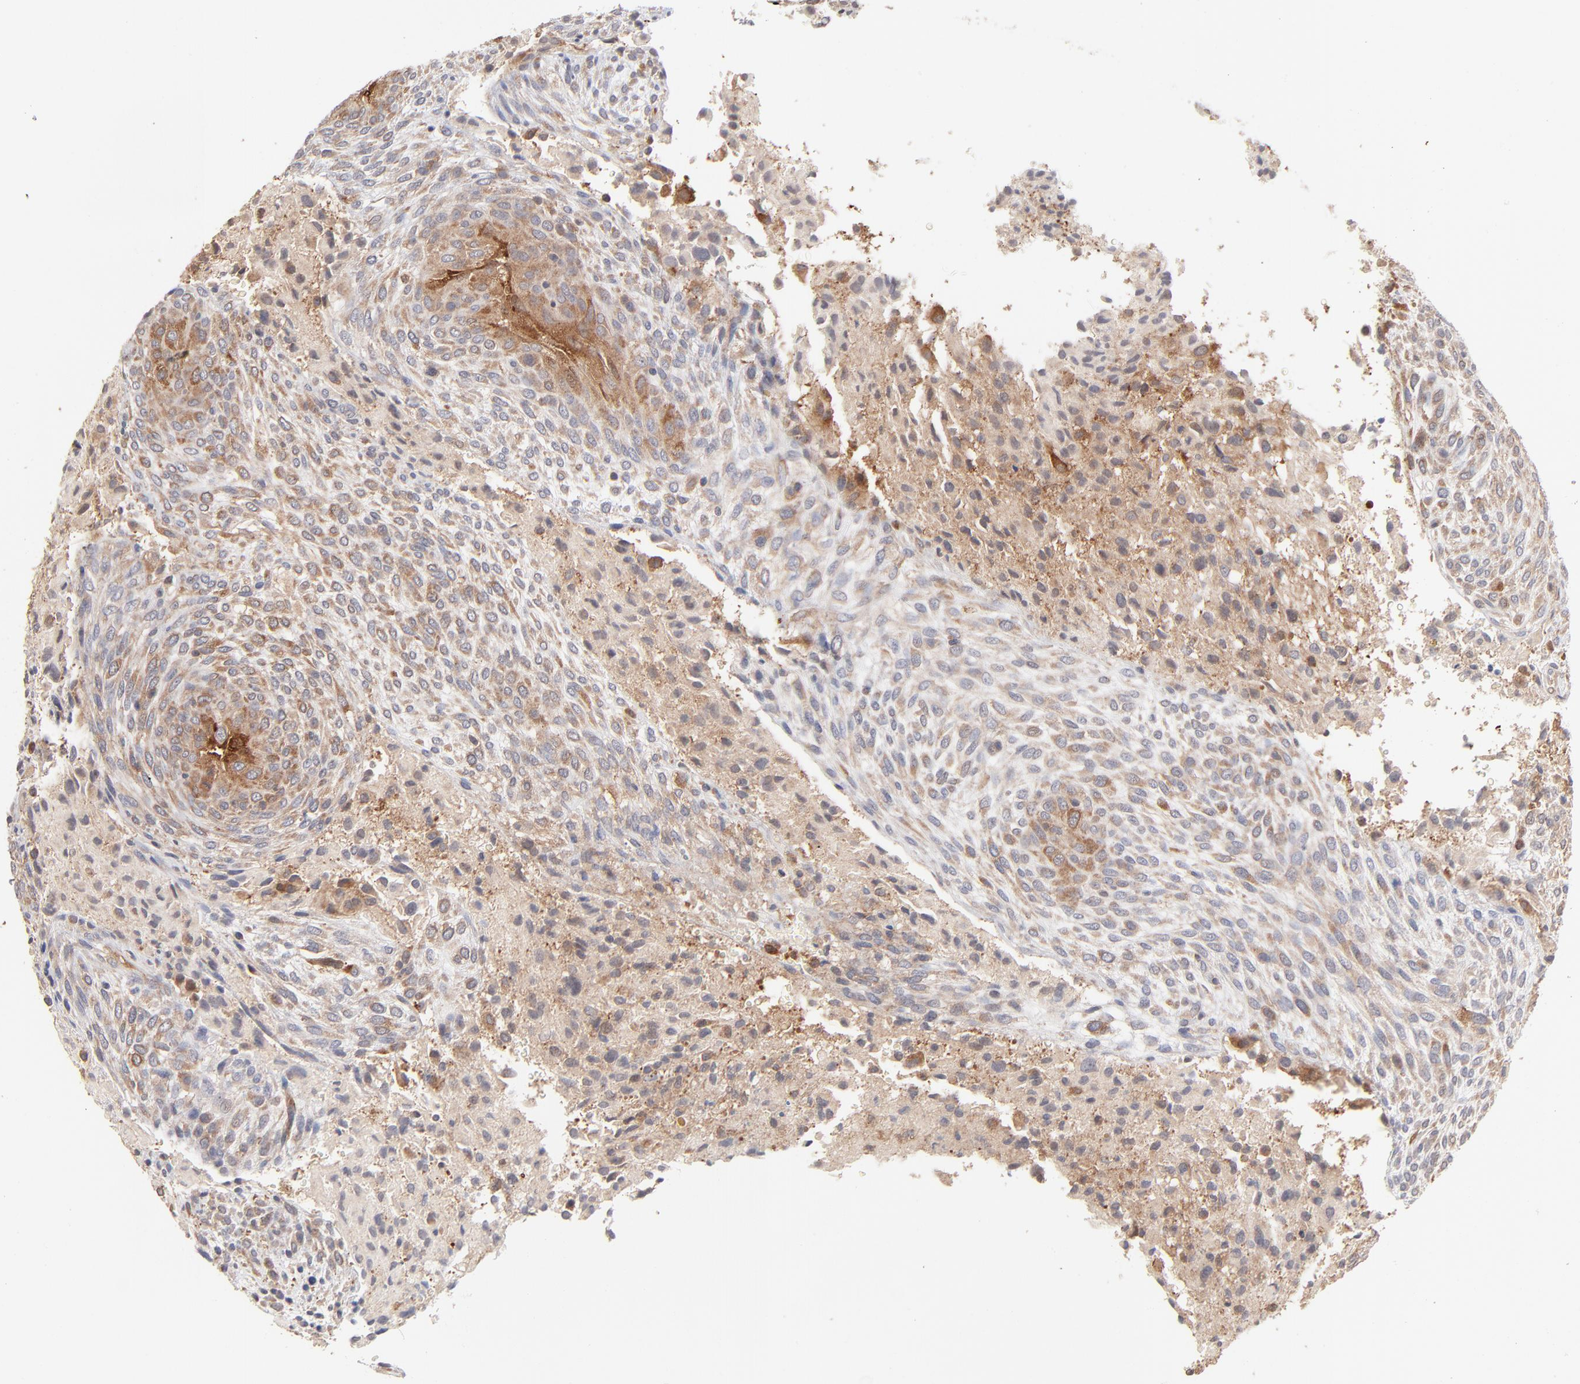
{"staining": {"intensity": "moderate", "quantity": ">75%", "location": "cytoplasmic/membranous"}, "tissue": "glioma", "cell_type": "Tumor cells", "image_type": "cancer", "snomed": [{"axis": "morphology", "description": "Glioma, malignant, High grade"}, {"axis": "topography", "description": "Cerebral cortex"}], "caption": "Immunohistochemical staining of human malignant glioma (high-grade) exhibits moderate cytoplasmic/membranous protein expression in approximately >75% of tumor cells.", "gene": "IVNS1ABP", "patient": {"sex": "female", "age": 55}}